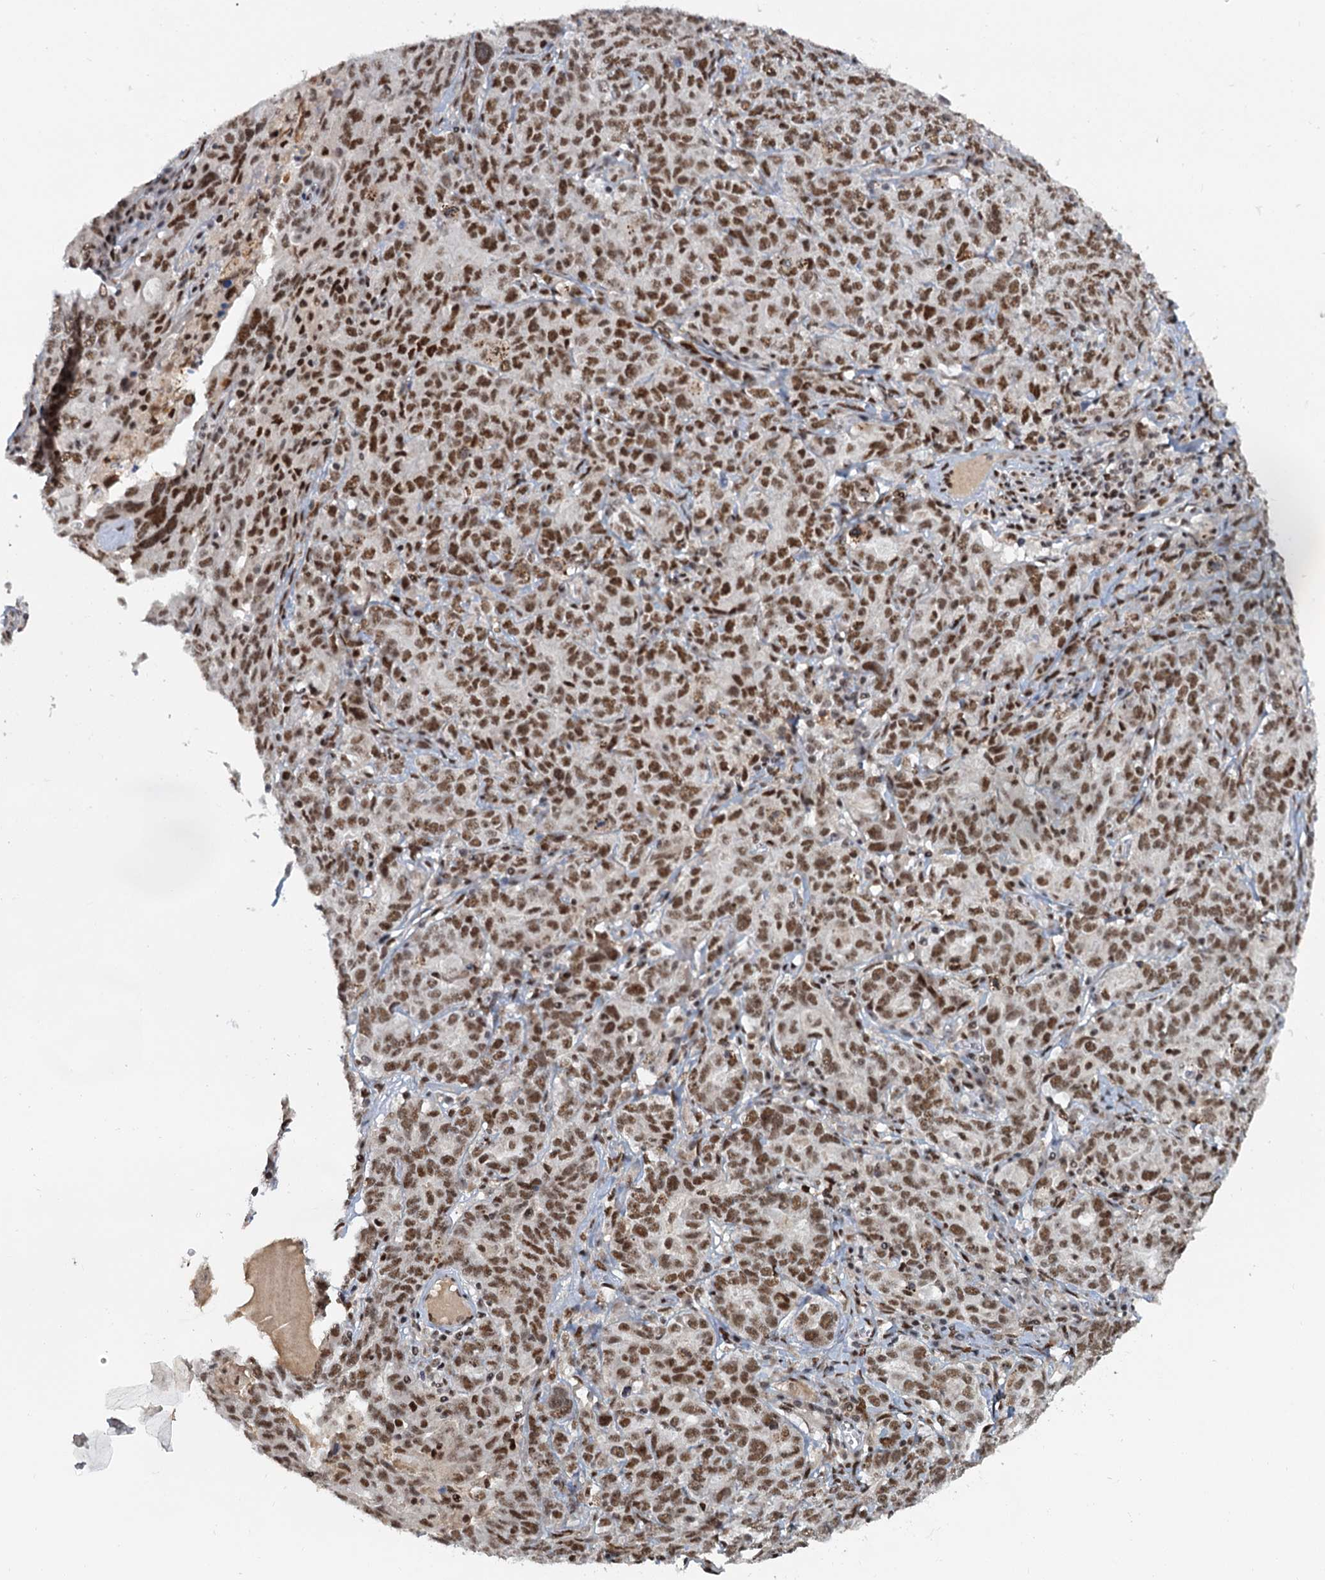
{"staining": {"intensity": "moderate", "quantity": ">75%", "location": "nuclear"}, "tissue": "ovarian cancer", "cell_type": "Tumor cells", "image_type": "cancer", "snomed": [{"axis": "morphology", "description": "Carcinoma, endometroid"}, {"axis": "topography", "description": "Ovary"}], "caption": "IHC staining of ovarian cancer (endometroid carcinoma), which reveals medium levels of moderate nuclear expression in approximately >75% of tumor cells indicating moderate nuclear protein positivity. The staining was performed using DAB (3,3'-diaminobenzidine) (brown) for protein detection and nuclei were counterstained in hematoxylin (blue).", "gene": "WBP4", "patient": {"sex": "female", "age": 62}}